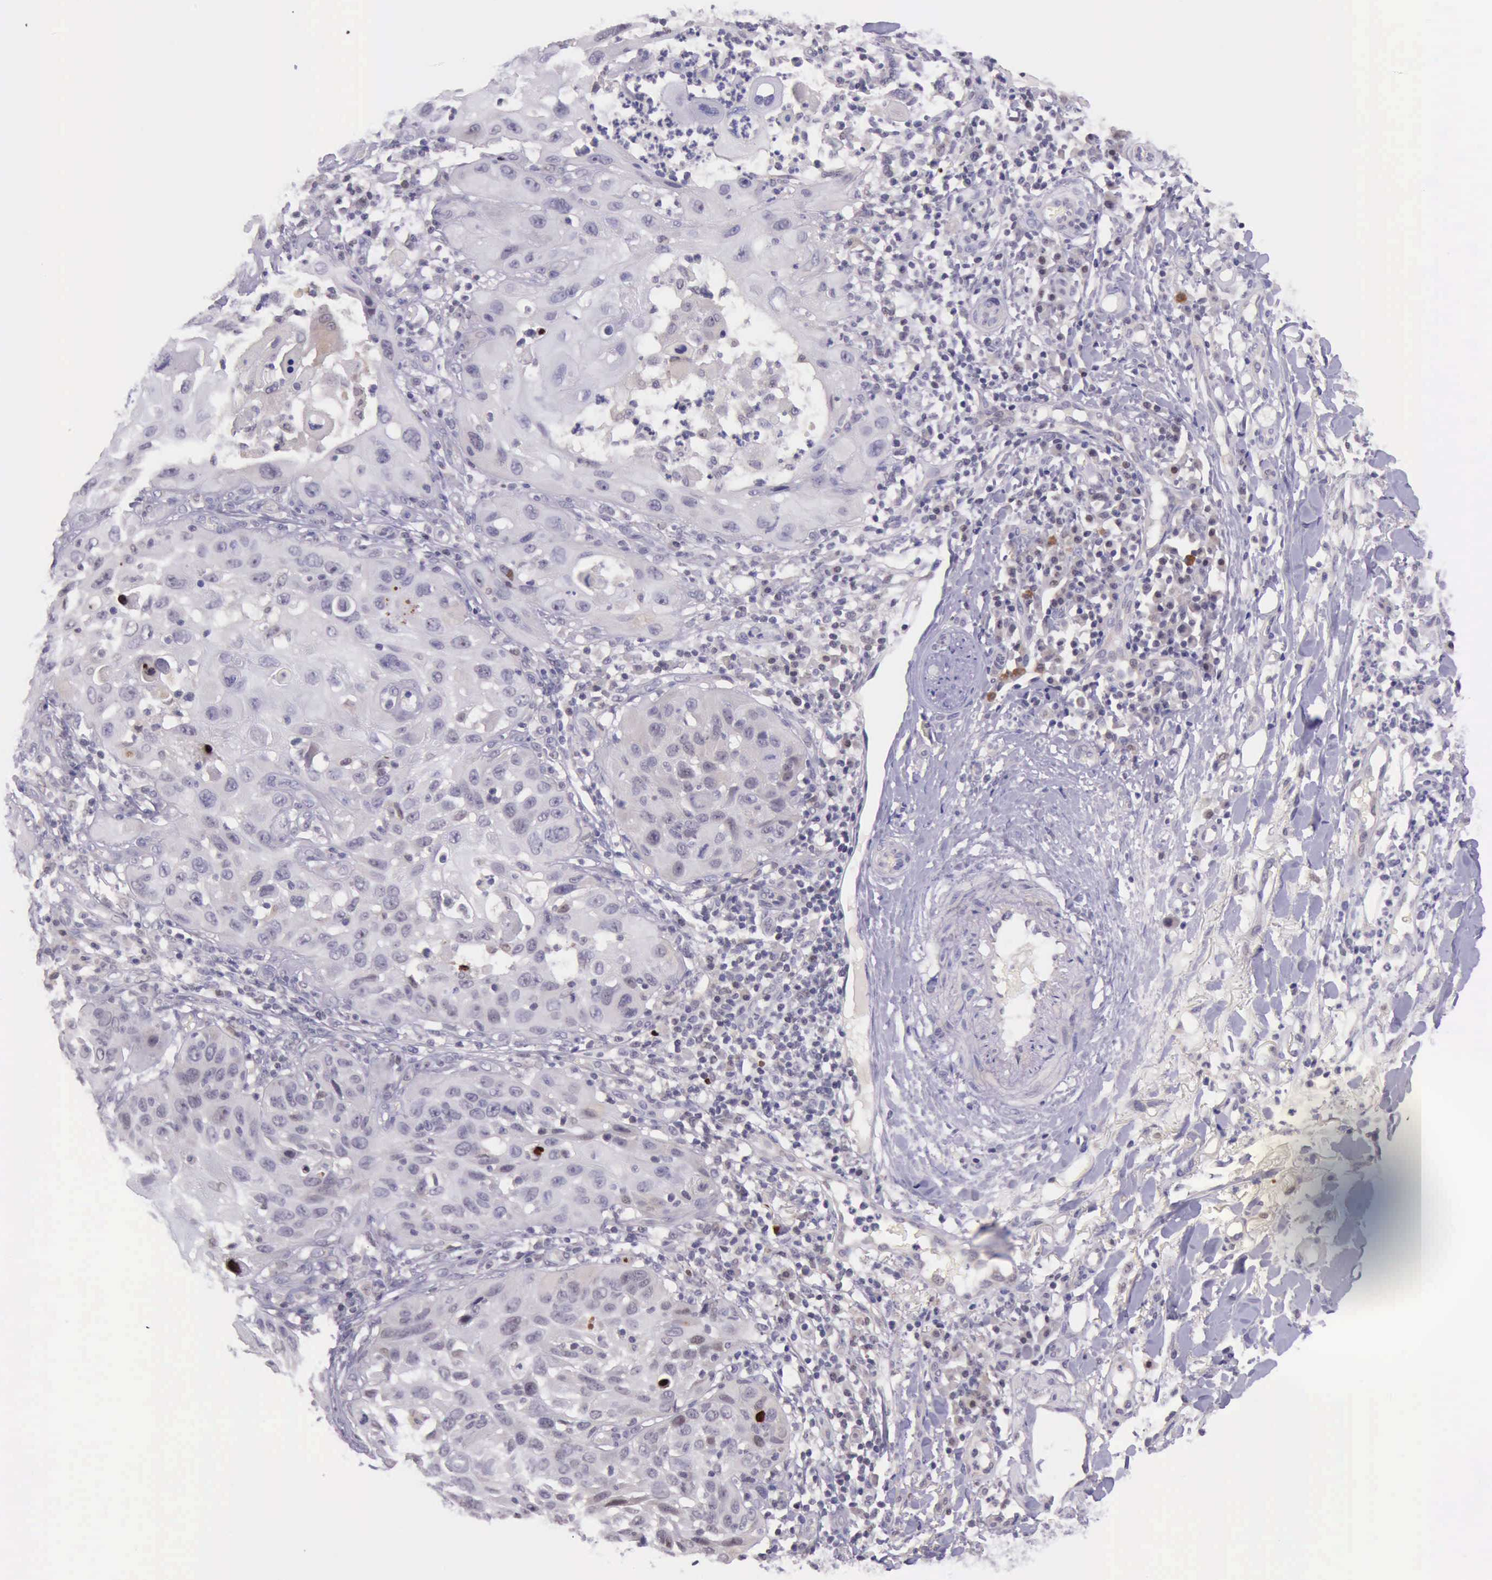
{"staining": {"intensity": "negative", "quantity": "none", "location": "none"}, "tissue": "skin cancer", "cell_type": "Tumor cells", "image_type": "cancer", "snomed": [{"axis": "morphology", "description": "Squamous cell carcinoma, NOS"}, {"axis": "topography", "description": "Skin"}], "caption": "DAB (3,3'-diaminobenzidine) immunohistochemical staining of skin cancer shows no significant positivity in tumor cells.", "gene": "PARP1", "patient": {"sex": "female", "age": 89}}